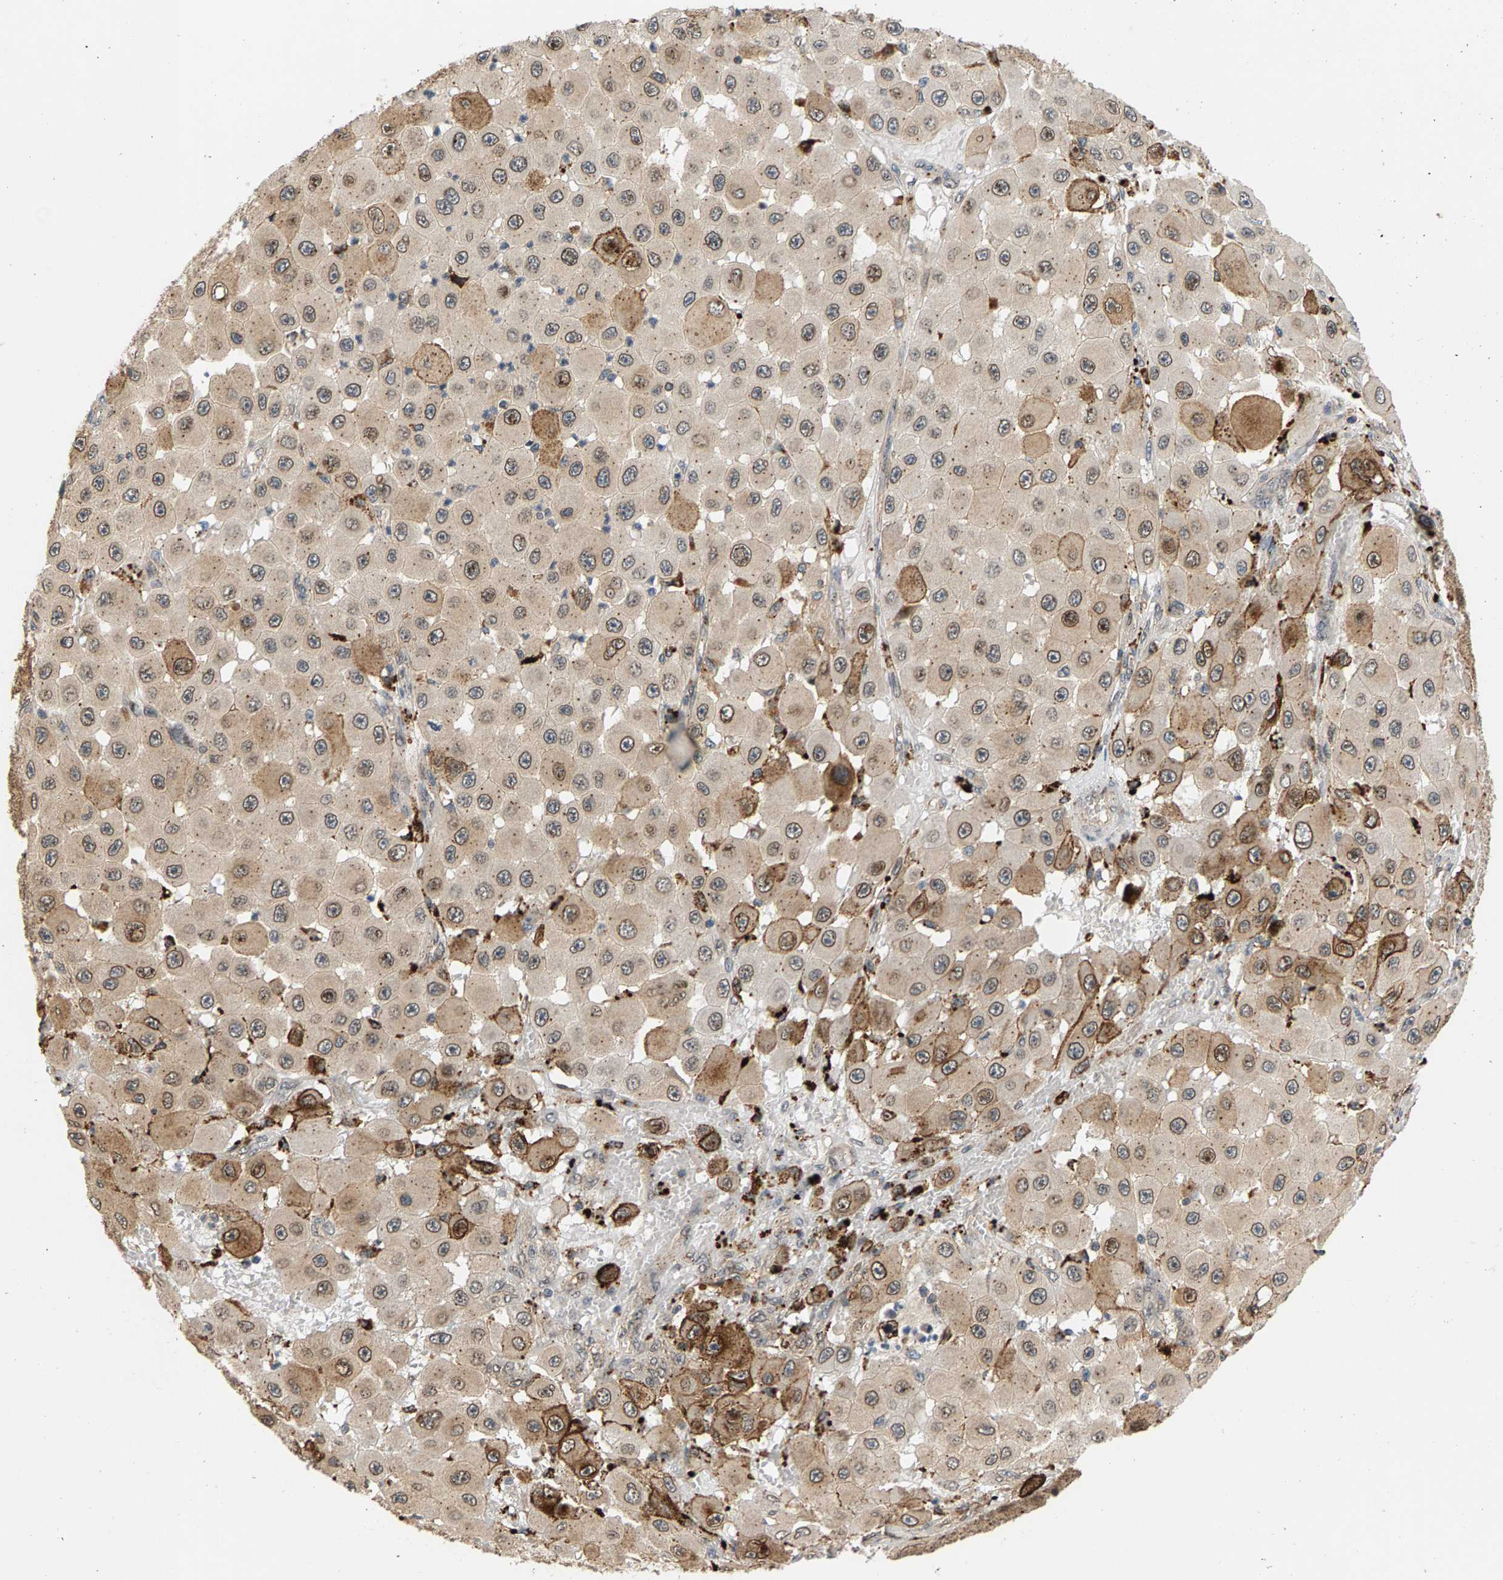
{"staining": {"intensity": "moderate", "quantity": "25%-75%", "location": "cytoplasmic/membranous"}, "tissue": "melanoma", "cell_type": "Tumor cells", "image_type": "cancer", "snomed": [{"axis": "morphology", "description": "Malignant melanoma, NOS"}, {"axis": "topography", "description": "Skin"}], "caption": "Tumor cells display moderate cytoplasmic/membranous staining in approximately 25%-75% of cells in melanoma. (brown staining indicates protein expression, while blue staining denotes nuclei).", "gene": "MAP2K5", "patient": {"sex": "female", "age": 81}}